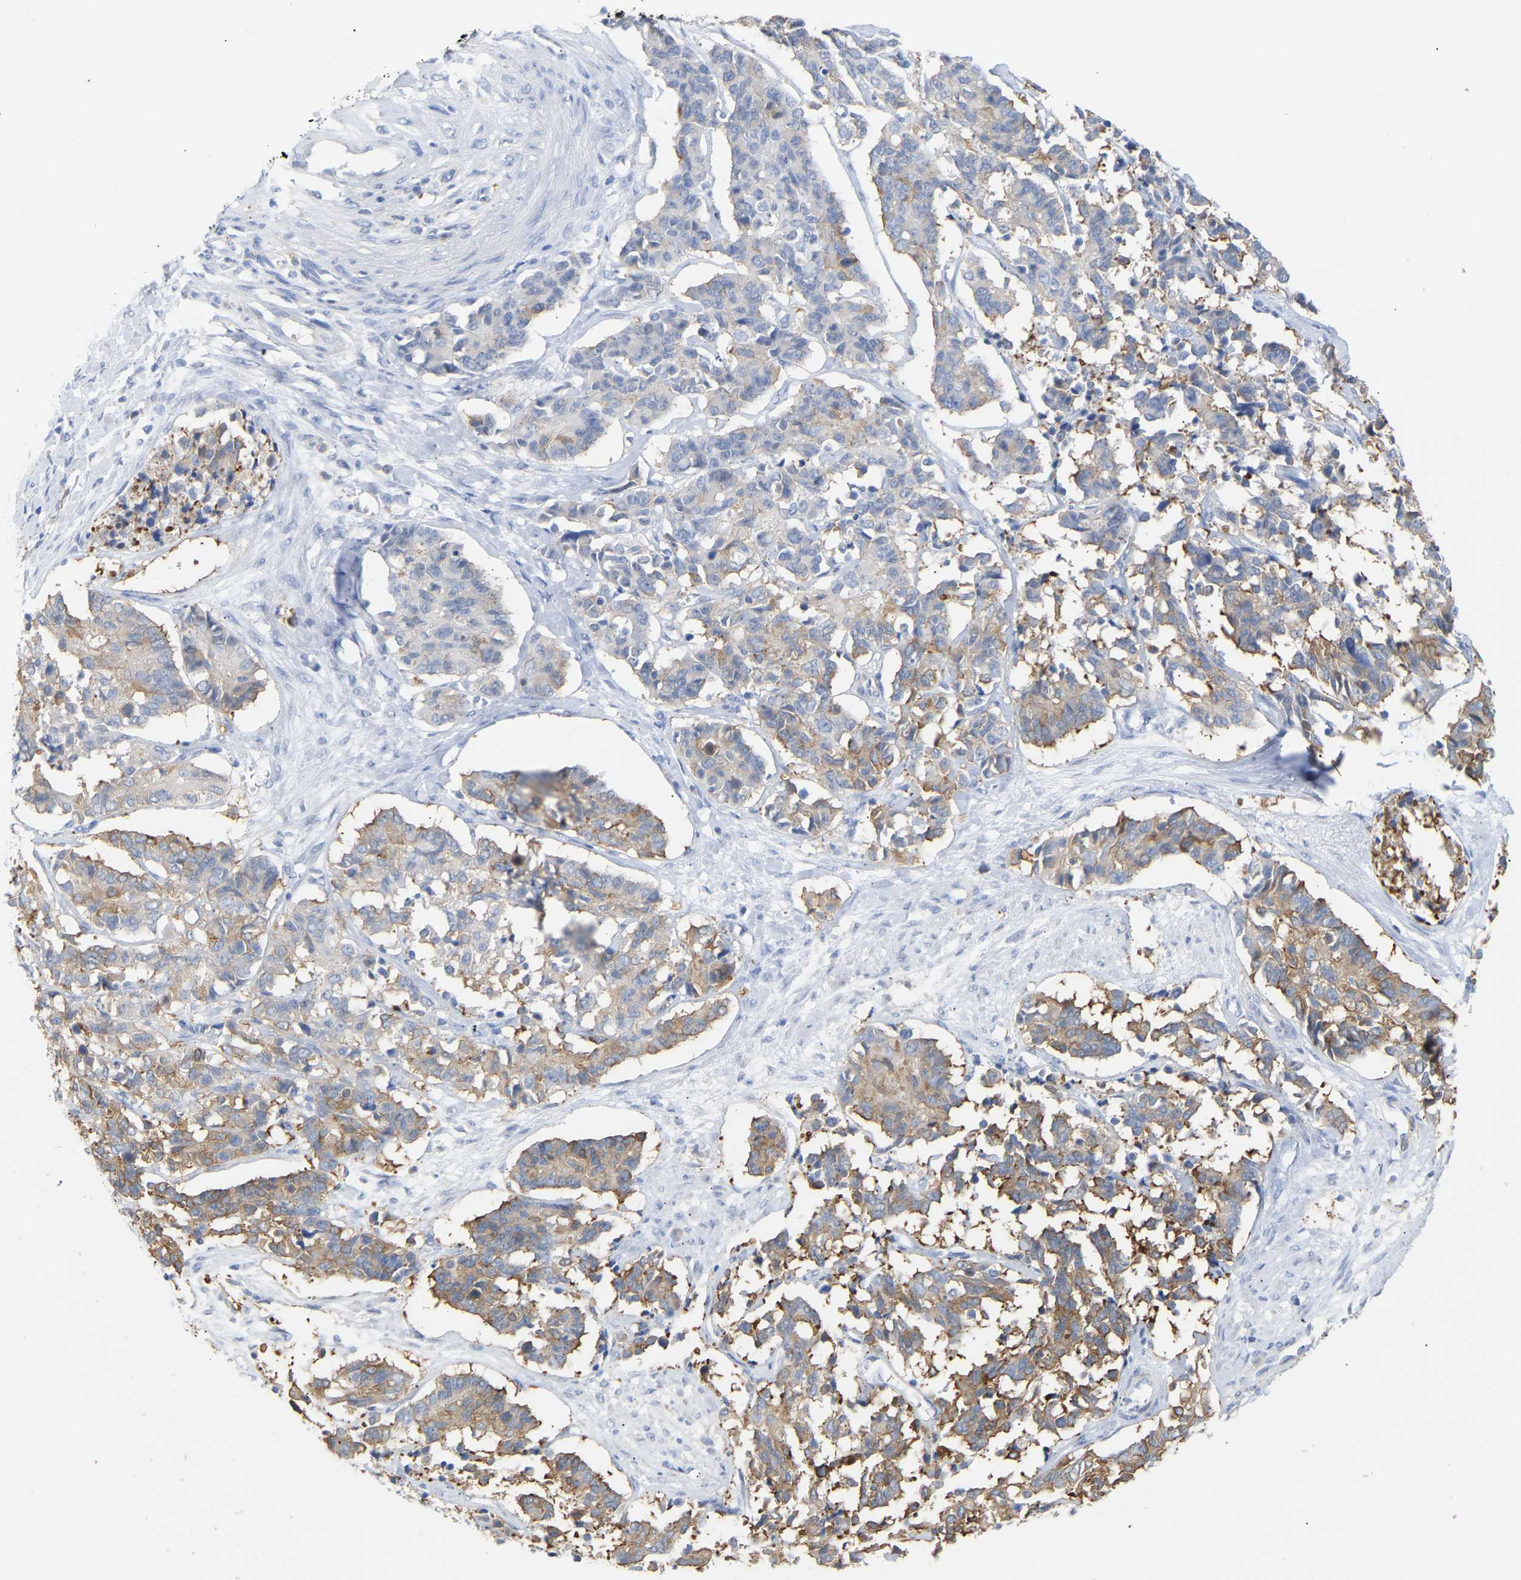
{"staining": {"intensity": "weak", "quantity": "<25%", "location": "cytoplasmic/membranous"}, "tissue": "cervical cancer", "cell_type": "Tumor cells", "image_type": "cancer", "snomed": [{"axis": "morphology", "description": "Squamous cell carcinoma, NOS"}, {"axis": "topography", "description": "Cervix"}], "caption": "Immunohistochemistry (IHC) photomicrograph of human squamous cell carcinoma (cervical) stained for a protein (brown), which exhibits no staining in tumor cells. The staining is performed using DAB (3,3'-diaminobenzidine) brown chromogen with nuclei counter-stained in using hematoxylin.", "gene": "AMPH", "patient": {"sex": "female", "age": 35}}